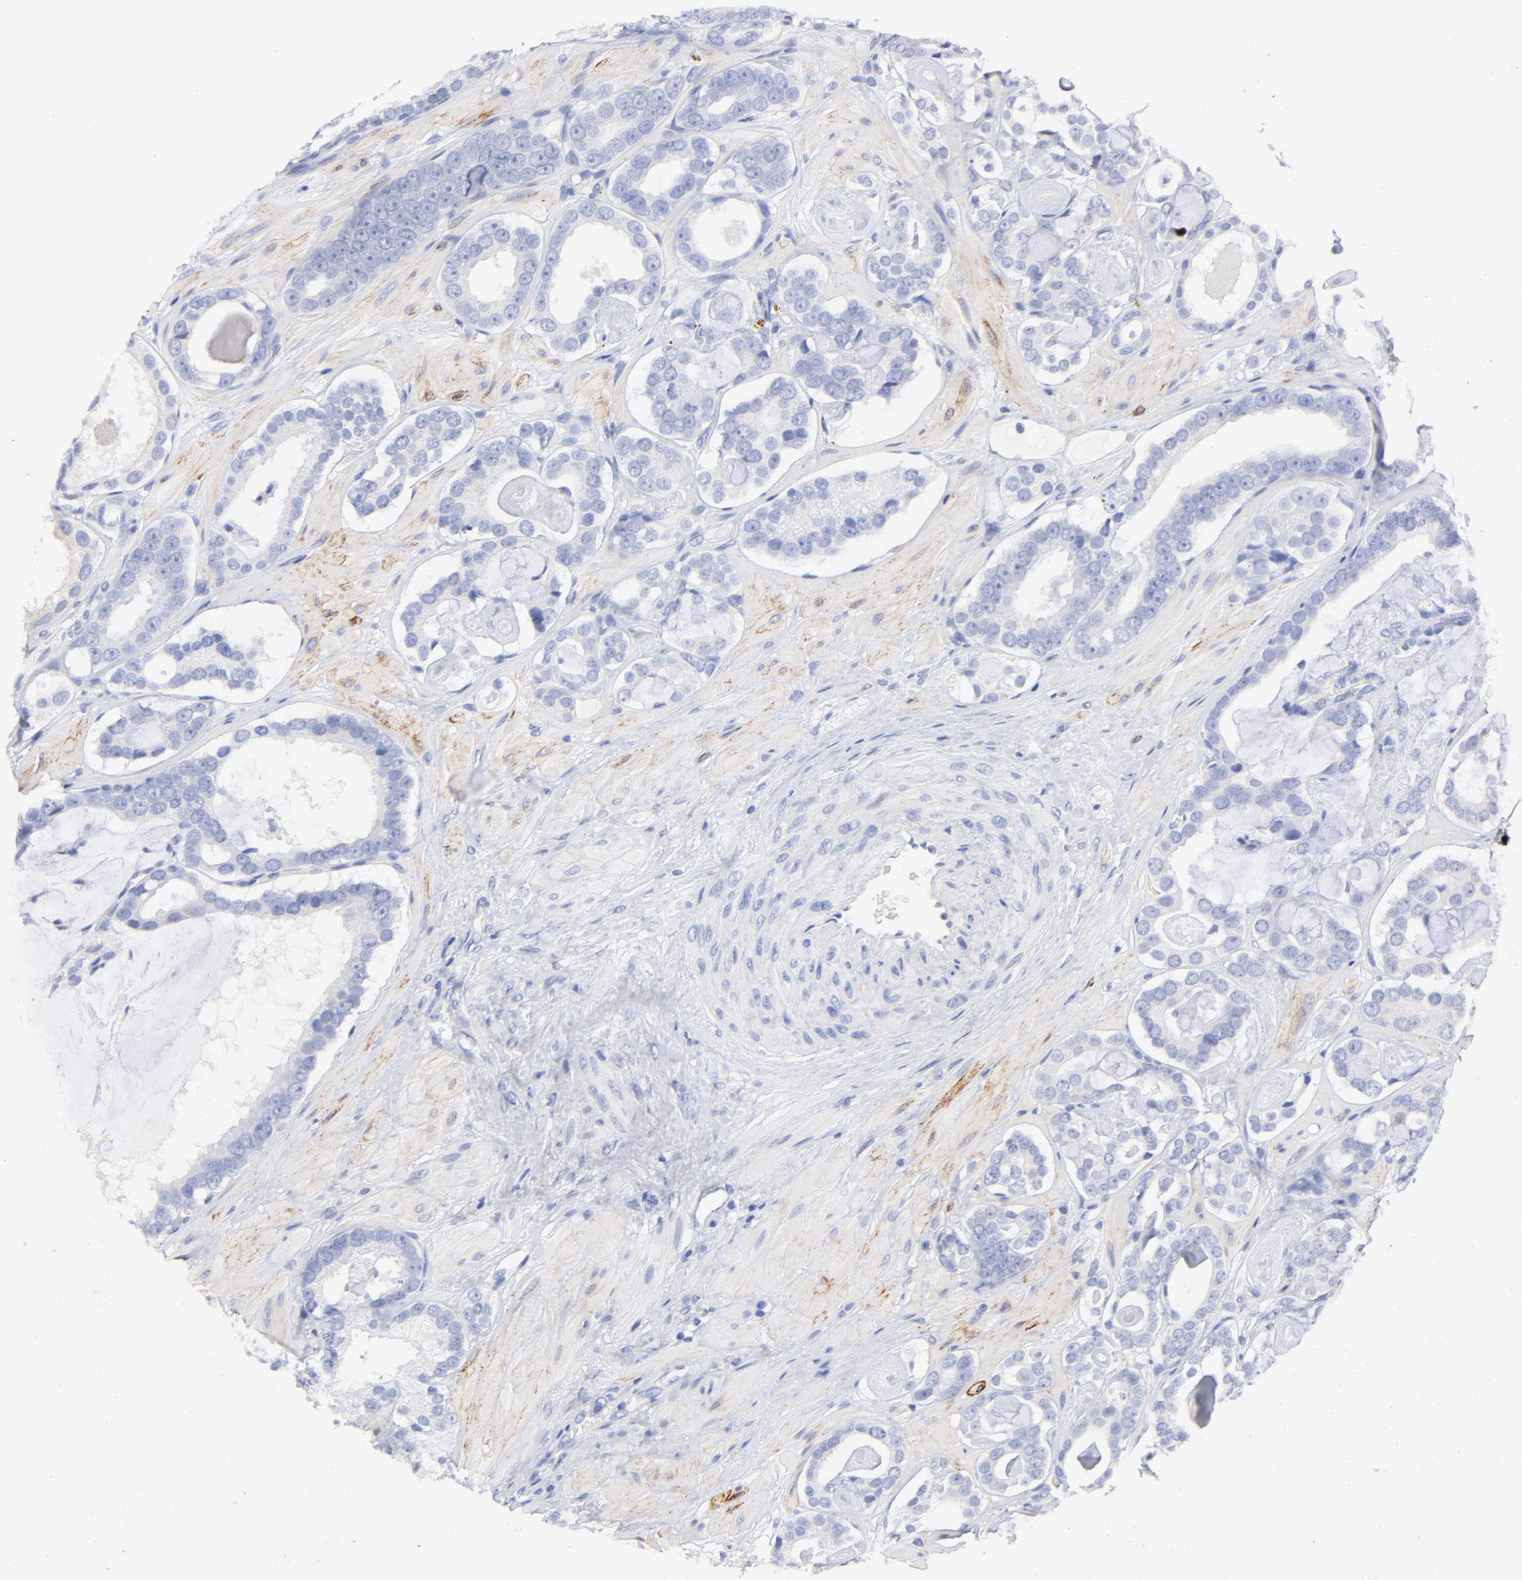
{"staining": {"intensity": "negative", "quantity": "none", "location": "none"}, "tissue": "prostate cancer", "cell_type": "Tumor cells", "image_type": "cancer", "snomed": [{"axis": "morphology", "description": "Adenocarcinoma, Low grade"}, {"axis": "topography", "description": "Prostate"}], "caption": "The micrograph demonstrates no staining of tumor cells in low-grade adenocarcinoma (prostate). (DAB immunohistochemistry visualized using brightfield microscopy, high magnification).", "gene": "HORMAD2", "patient": {"sex": "male", "age": 57}}